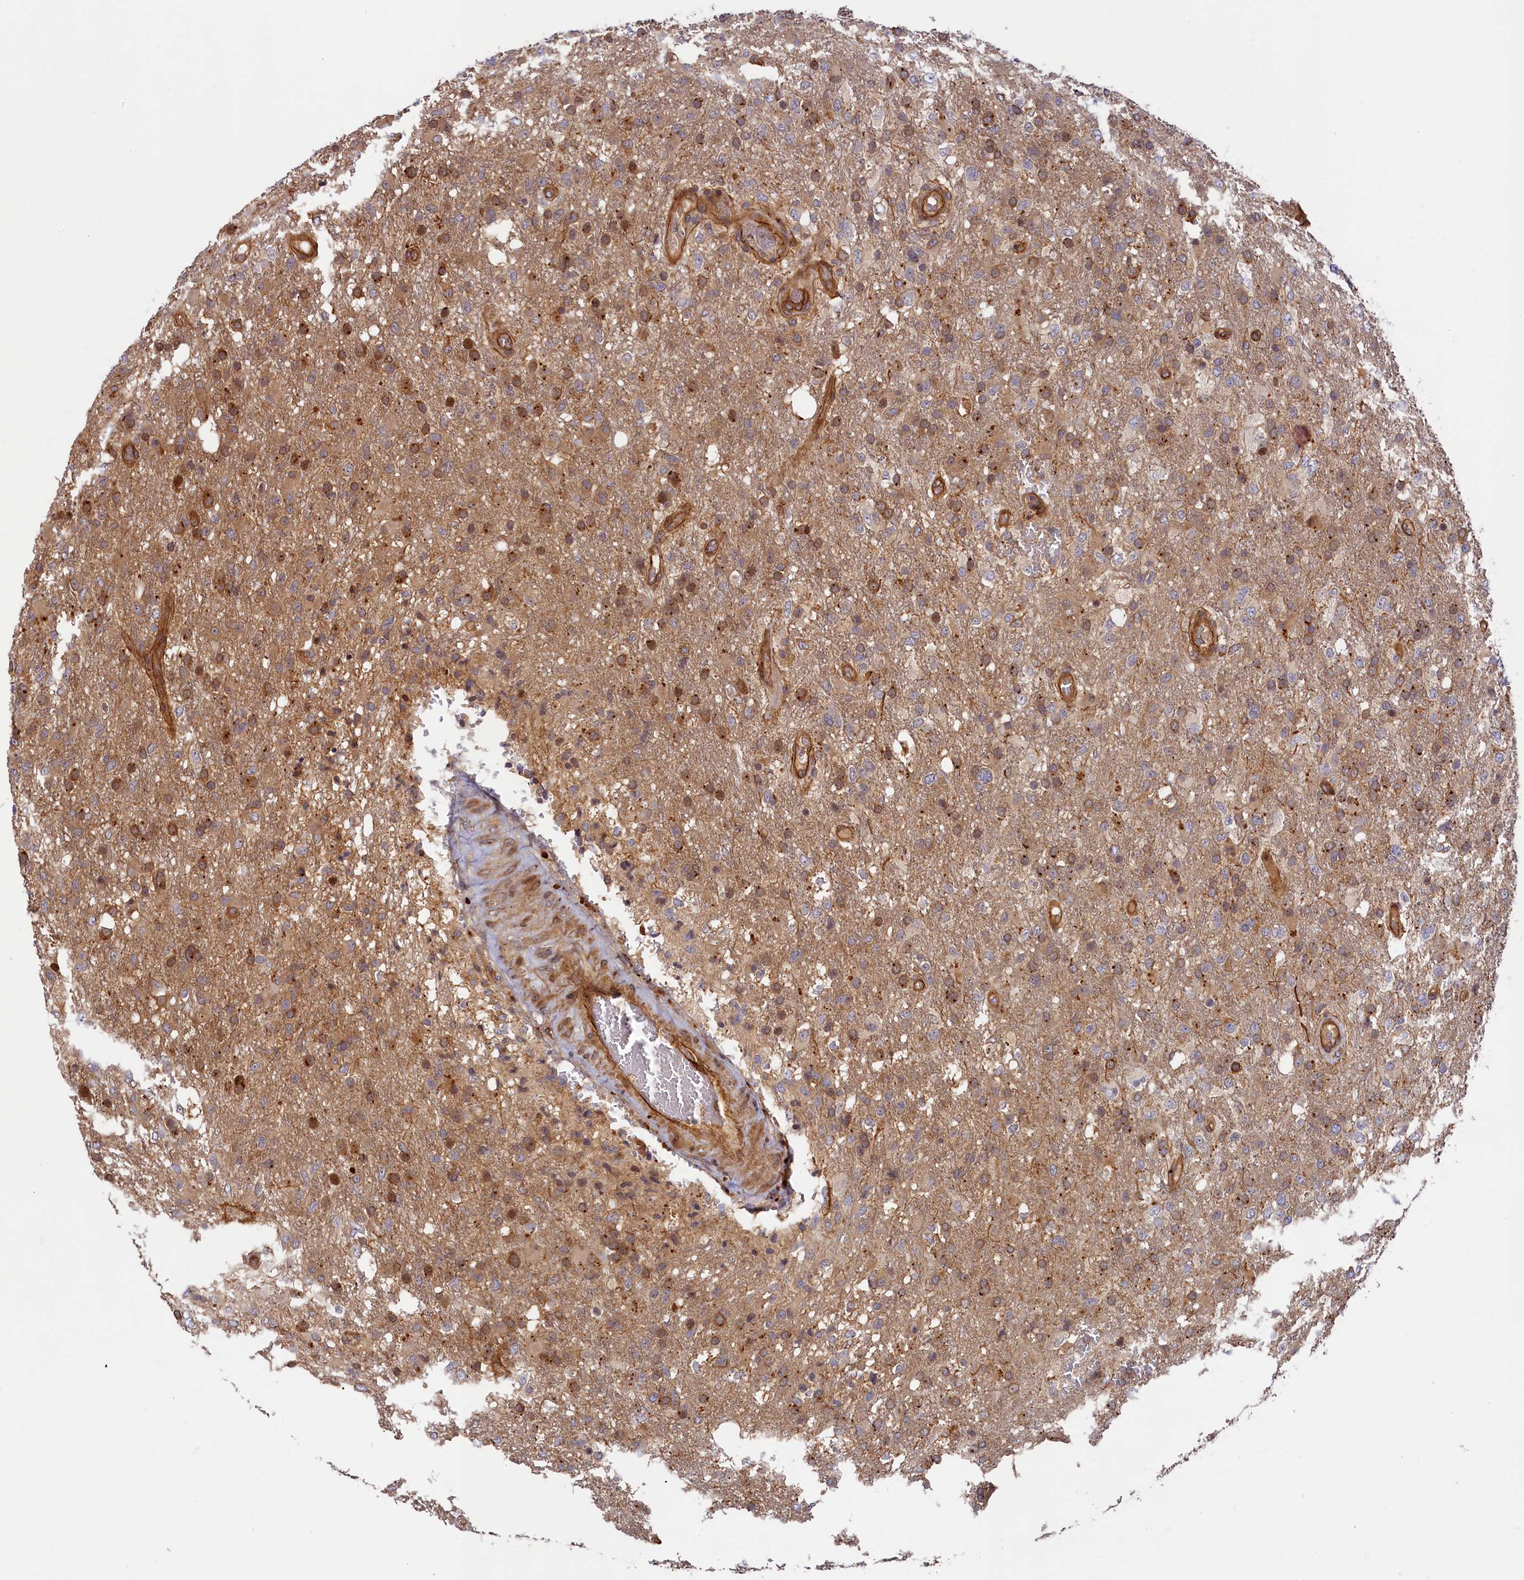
{"staining": {"intensity": "moderate", "quantity": "25%-75%", "location": "cytoplasmic/membranous"}, "tissue": "glioma", "cell_type": "Tumor cells", "image_type": "cancer", "snomed": [{"axis": "morphology", "description": "Glioma, malignant, High grade"}, {"axis": "topography", "description": "Brain"}], "caption": "Immunohistochemistry histopathology image of neoplastic tissue: human malignant high-grade glioma stained using IHC exhibits medium levels of moderate protein expression localized specifically in the cytoplasmic/membranous of tumor cells, appearing as a cytoplasmic/membranous brown color.", "gene": "CEP44", "patient": {"sex": "female", "age": 74}}